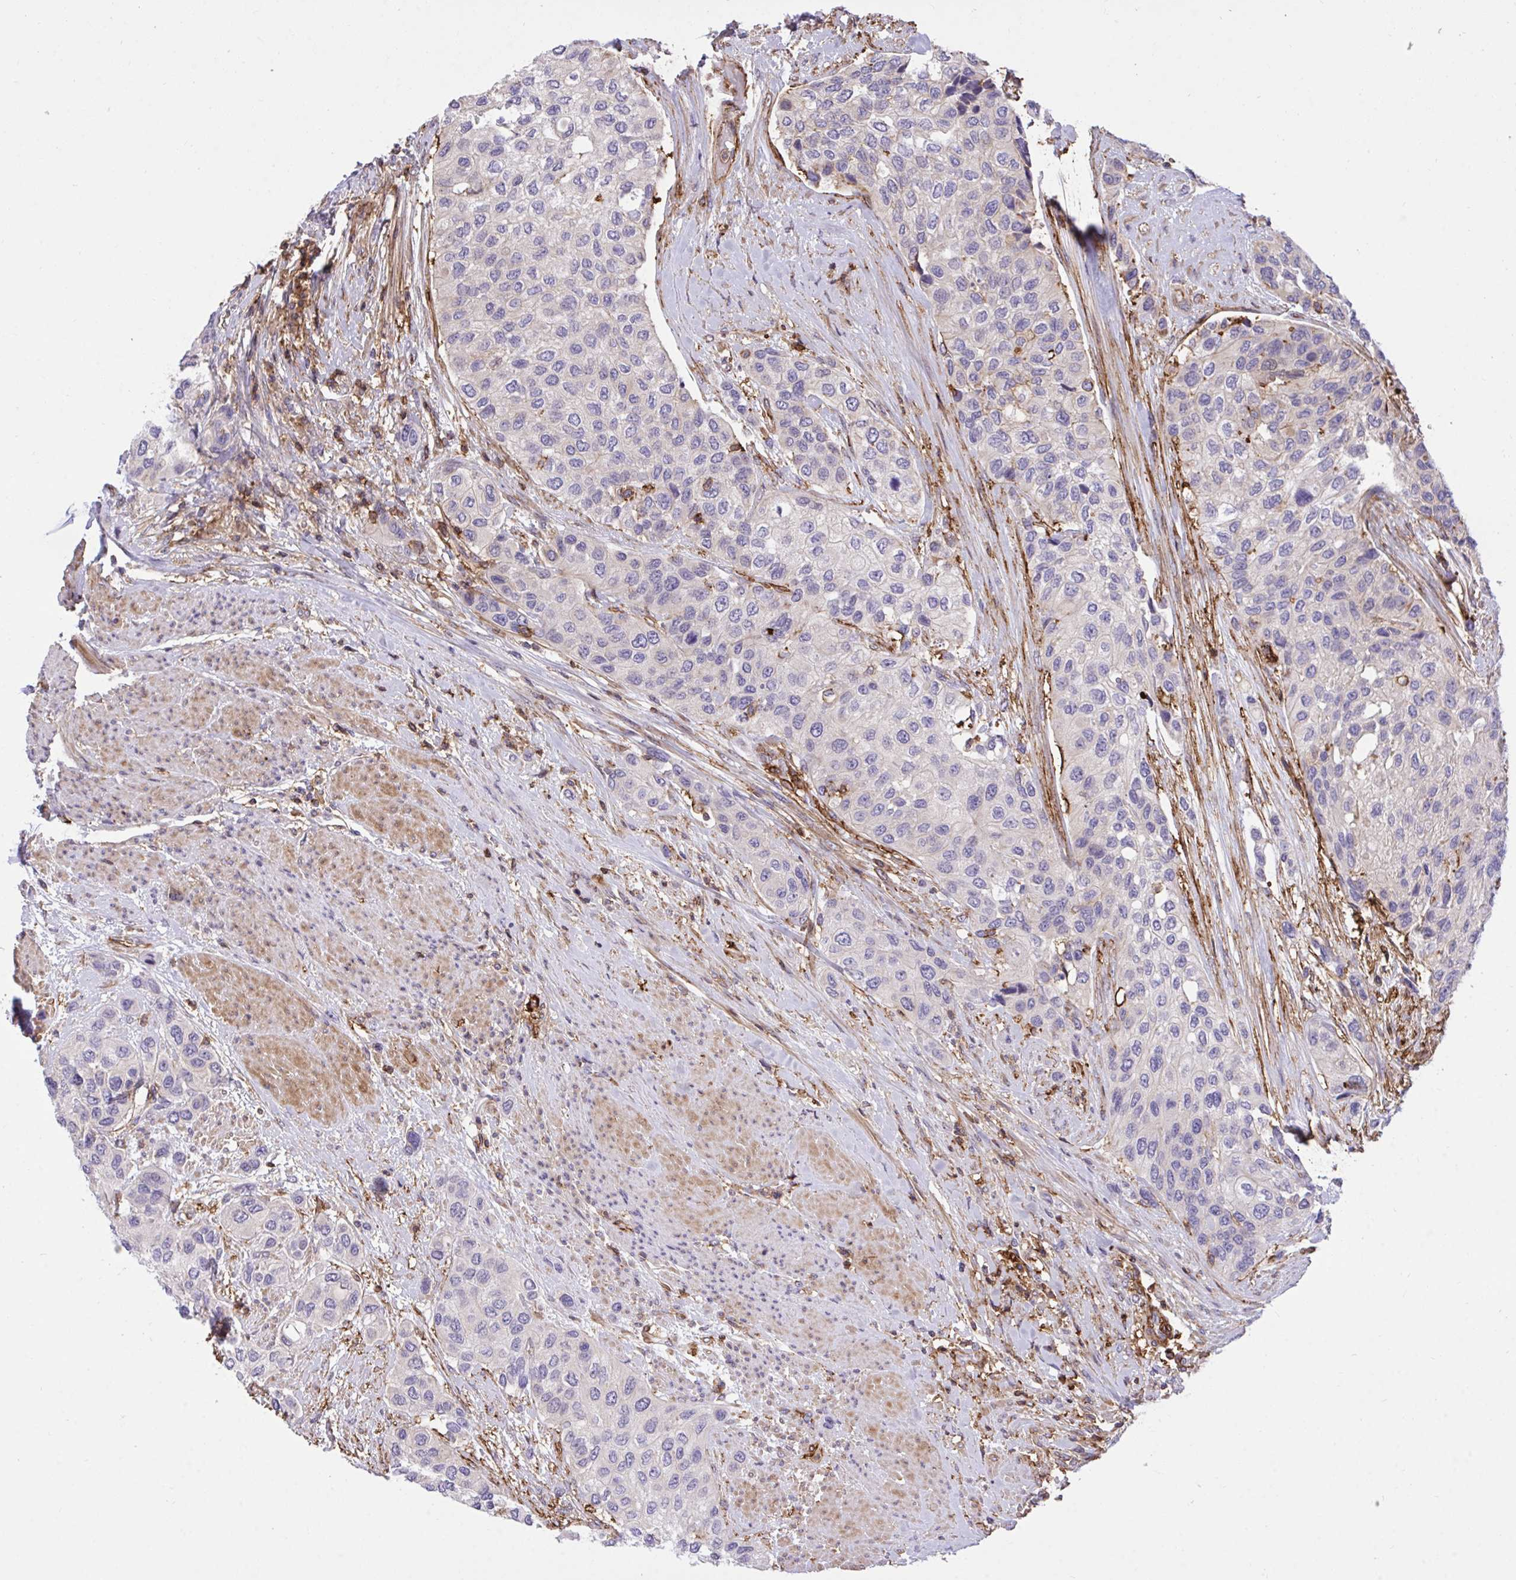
{"staining": {"intensity": "negative", "quantity": "none", "location": "none"}, "tissue": "urothelial cancer", "cell_type": "Tumor cells", "image_type": "cancer", "snomed": [{"axis": "morphology", "description": "Normal tissue, NOS"}, {"axis": "morphology", "description": "Urothelial carcinoma, High grade"}, {"axis": "topography", "description": "Vascular tissue"}, {"axis": "topography", "description": "Urinary bladder"}], "caption": "DAB (3,3'-diaminobenzidine) immunohistochemical staining of urothelial cancer reveals no significant expression in tumor cells. (Immunohistochemistry (ihc), brightfield microscopy, high magnification).", "gene": "ERI1", "patient": {"sex": "female", "age": 56}}